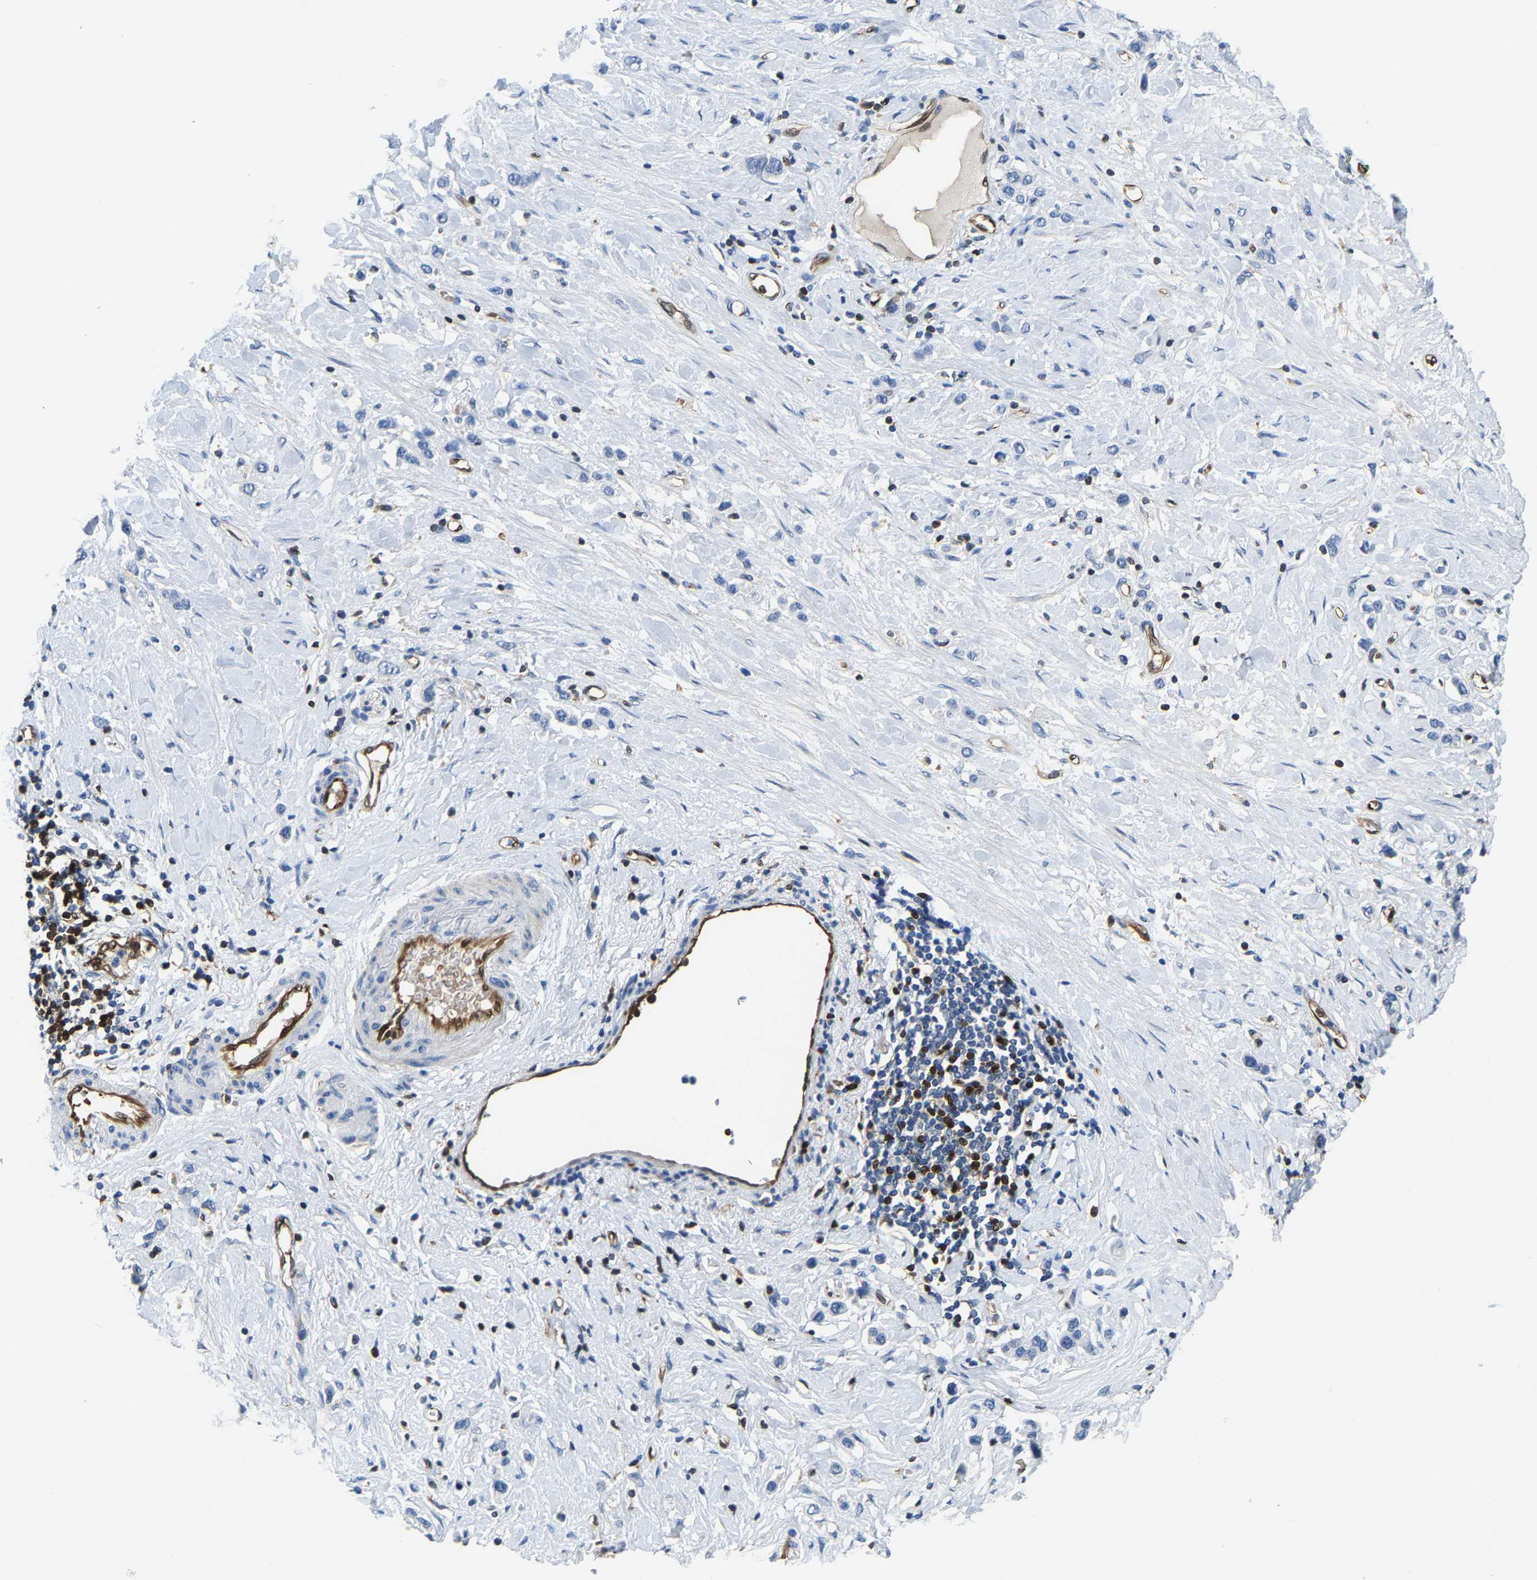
{"staining": {"intensity": "negative", "quantity": "none", "location": "none"}, "tissue": "stomach cancer", "cell_type": "Tumor cells", "image_type": "cancer", "snomed": [{"axis": "morphology", "description": "Adenocarcinoma, NOS"}, {"axis": "topography", "description": "Stomach"}], "caption": "IHC photomicrograph of neoplastic tissue: stomach adenocarcinoma stained with DAB (3,3'-diaminobenzidine) demonstrates no significant protein positivity in tumor cells. (DAB immunohistochemistry, high magnification).", "gene": "GIMAP7", "patient": {"sex": "female", "age": 65}}